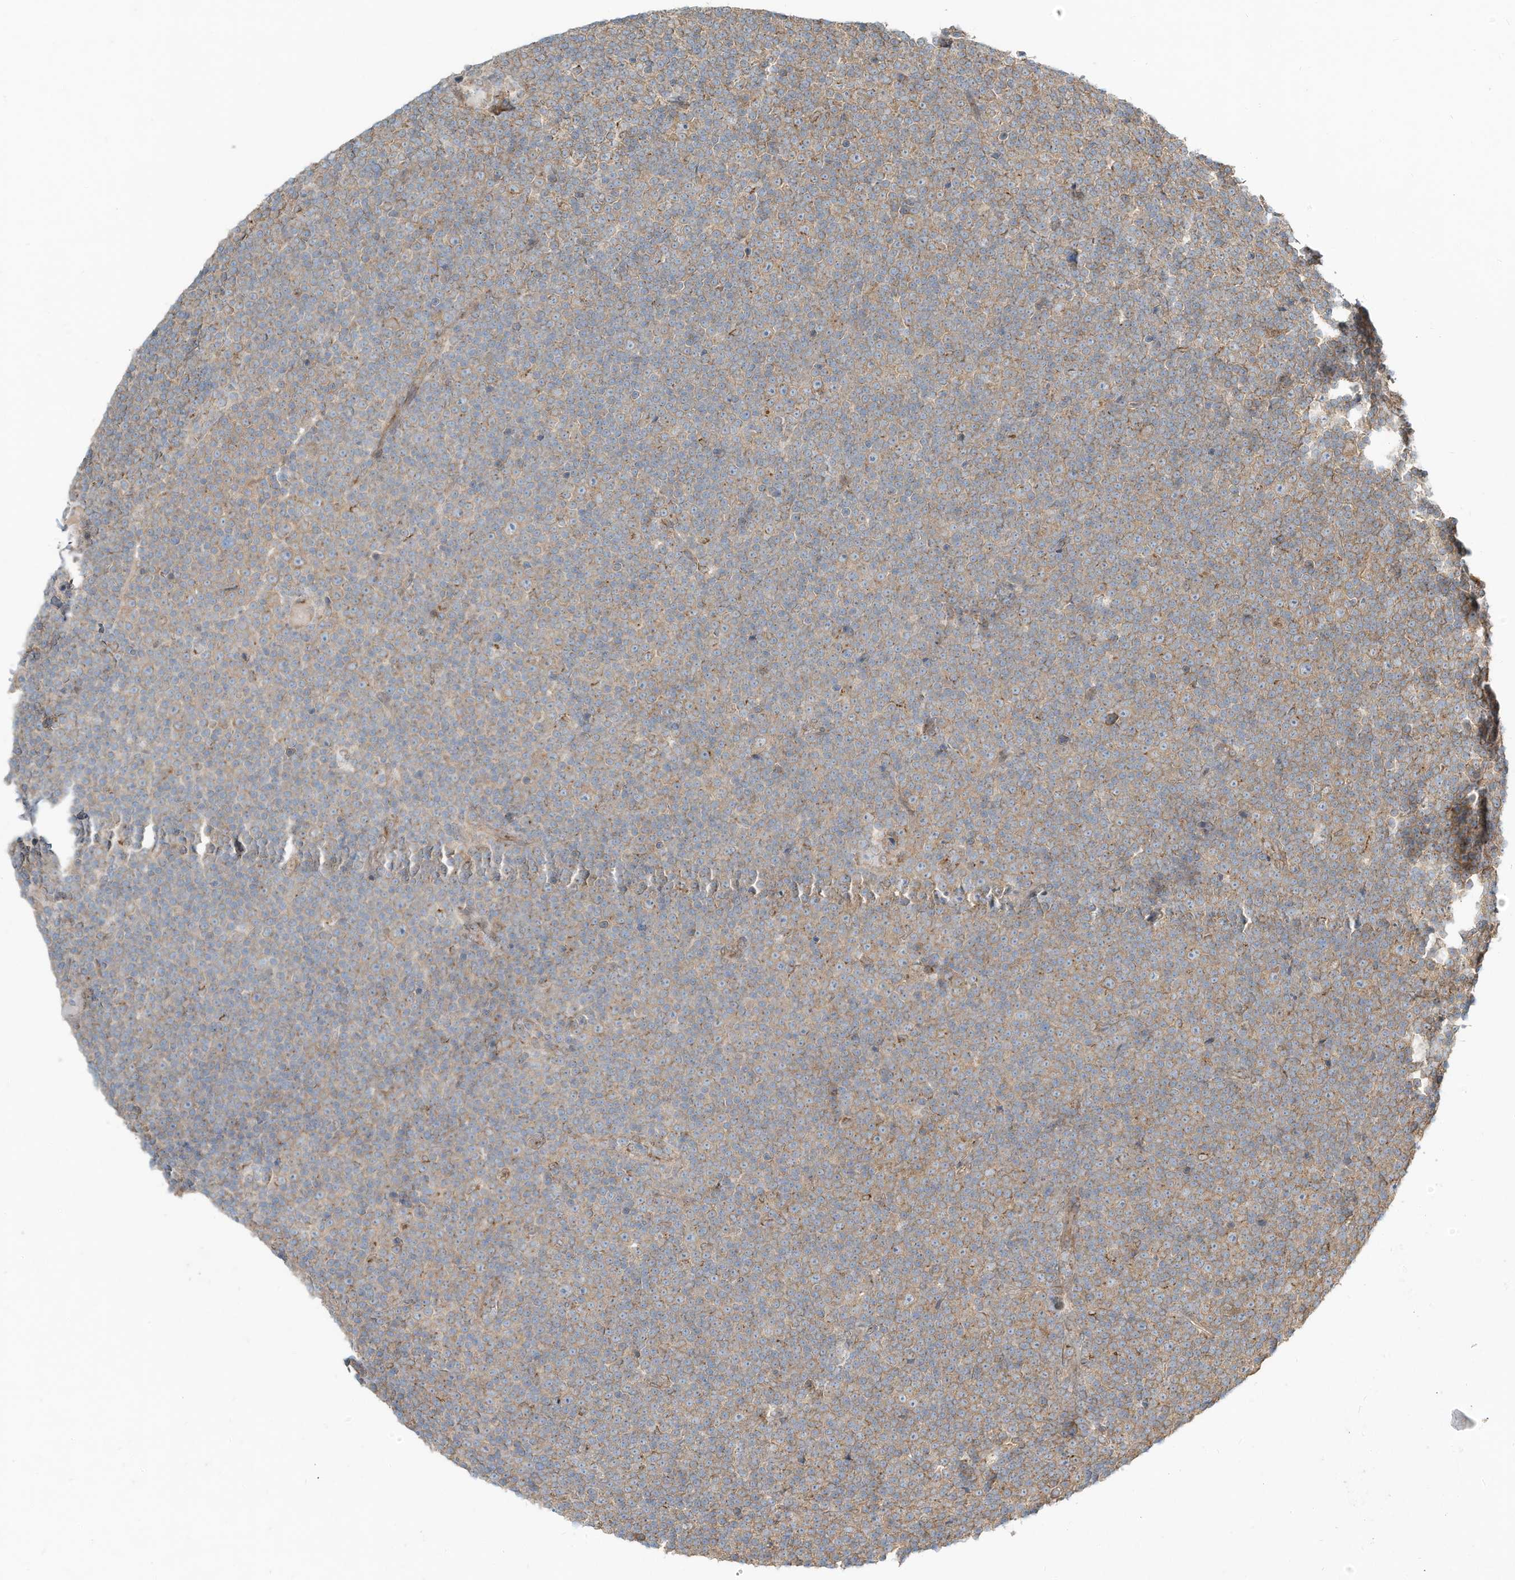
{"staining": {"intensity": "moderate", "quantity": ">75%", "location": "cytoplasmic/membranous"}, "tissue": "lymphoma", "cell_type": "Tumor cells", "image_type": "cancer", "snomed": [{"axis": "morphology", "description": "Malignant lymphoma, non-Hodgkin's type, Low grade"}, {"axis": "topography", "description": "Lymph node"}], "caption": "The image displays staining of lymphoma, revealing moderate cytoplasmic/membranous protein staining (brown color) within tumor cells. The staining was performed using DAB to visualize the protein expression in brown, while the nuclei were stained in blue with hematoxylin (Magnification: 20x).", "gene": "CUX1", "patient": {"sex": "female", "age": 67}}